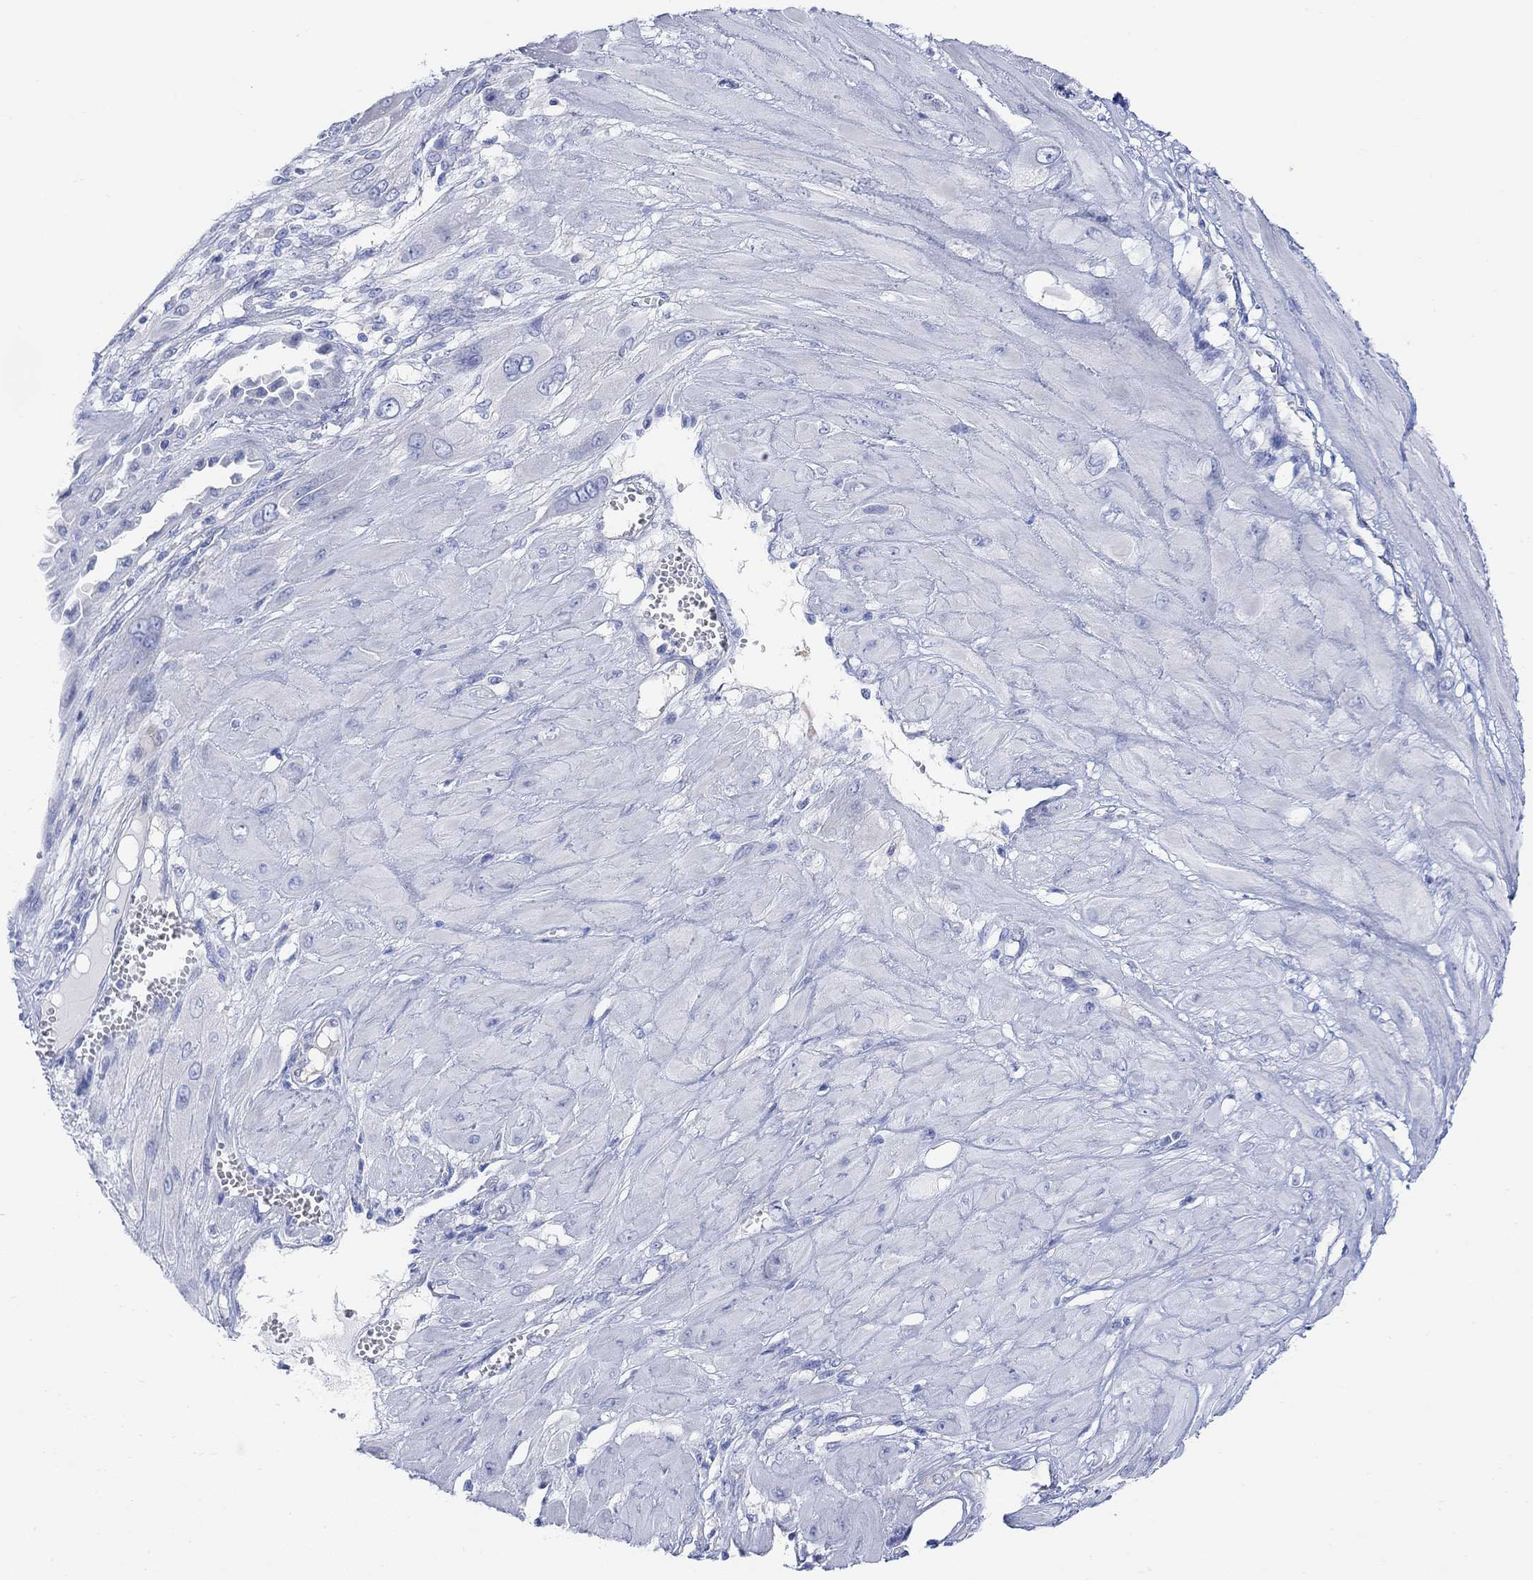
{"staining": {"intensity": "negative", "quantity": "none", "location": "none"}, "tissue": "cervical cancer", "cell_type": "Tumor cells", "image_type": "cancer", "snomed": [{"axis": "morphology", "description": "Squamous cell carcinoma, NOS"}, {"axis": "topography", "description": "Cervix"}], "caption": "An immunohistochemistry (IHC) histopathology image of cervical squamous cell carcinoma is shown. There is no staining in tumor cells of cervical squamous cell carcinoma.", "gene": "GNG13", "patient": {"sex": "female", "age": 34}}